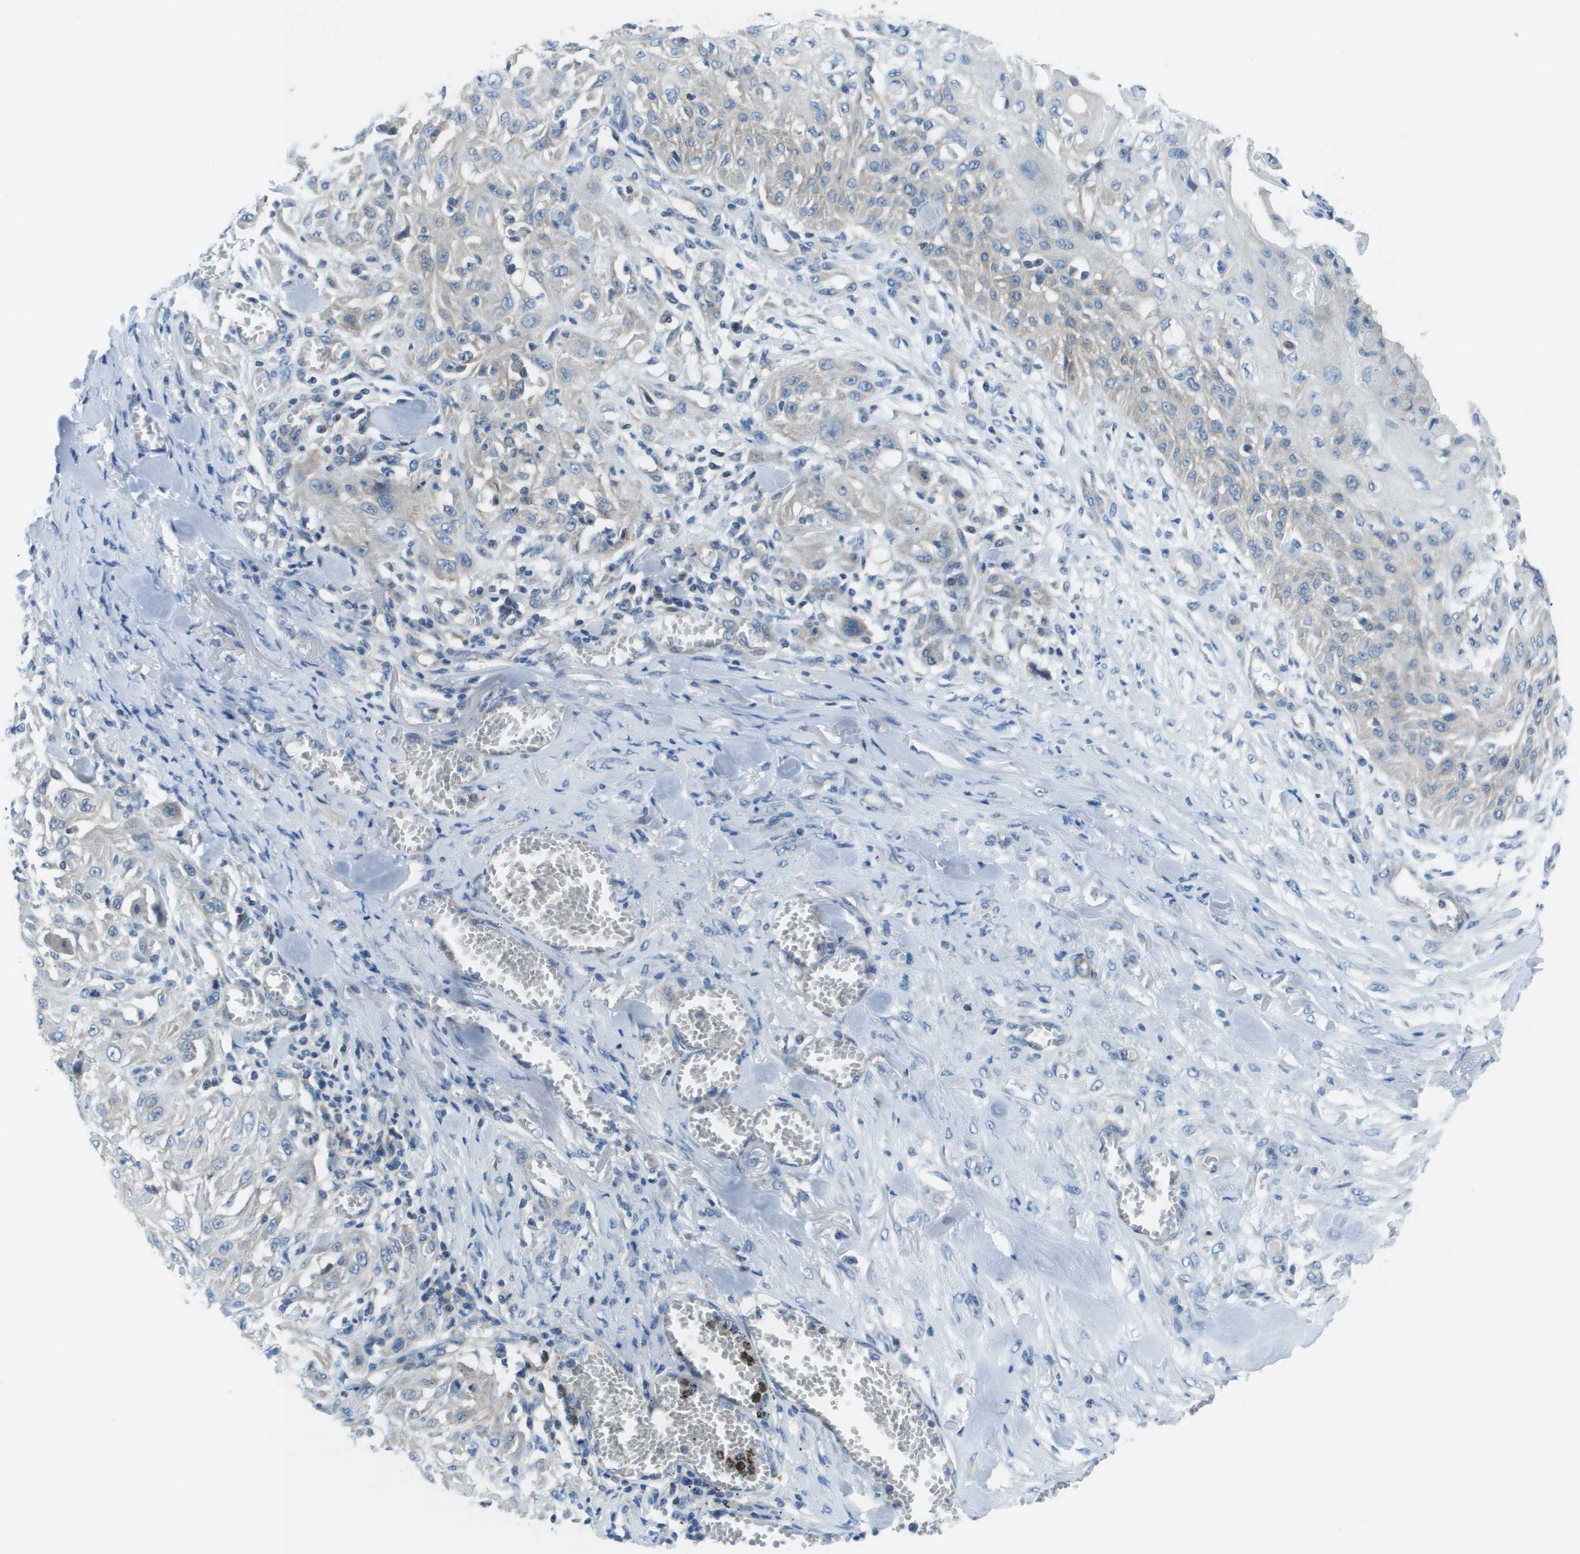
{"staining": {"intensity": "weak", "quantity": "<25%", "location": "cytoplasmic/membranous"}, "tissue": "skin cancer", "cell_type": "Tumor cells", "image_type": "cancer", "snomed": [{"axis": "morphology", "description": "Squamous cell carcinoma, NOS"}, {"axis": "morphology", "description": "Squamous cell carcinoma, metastatic, NOS"}, {"axis": "topography", "description": "Skin"}, {"axis": "topography", "description": "Lymph node"}], "caption": "A high-resolution histopathology image shows immunohistochemistry staining of skin squamous cell carcinoma, which exhibits no significant expression in tumor cells.", "gene": "STIP1", "patient": {"sex": "male", "age": 75}}